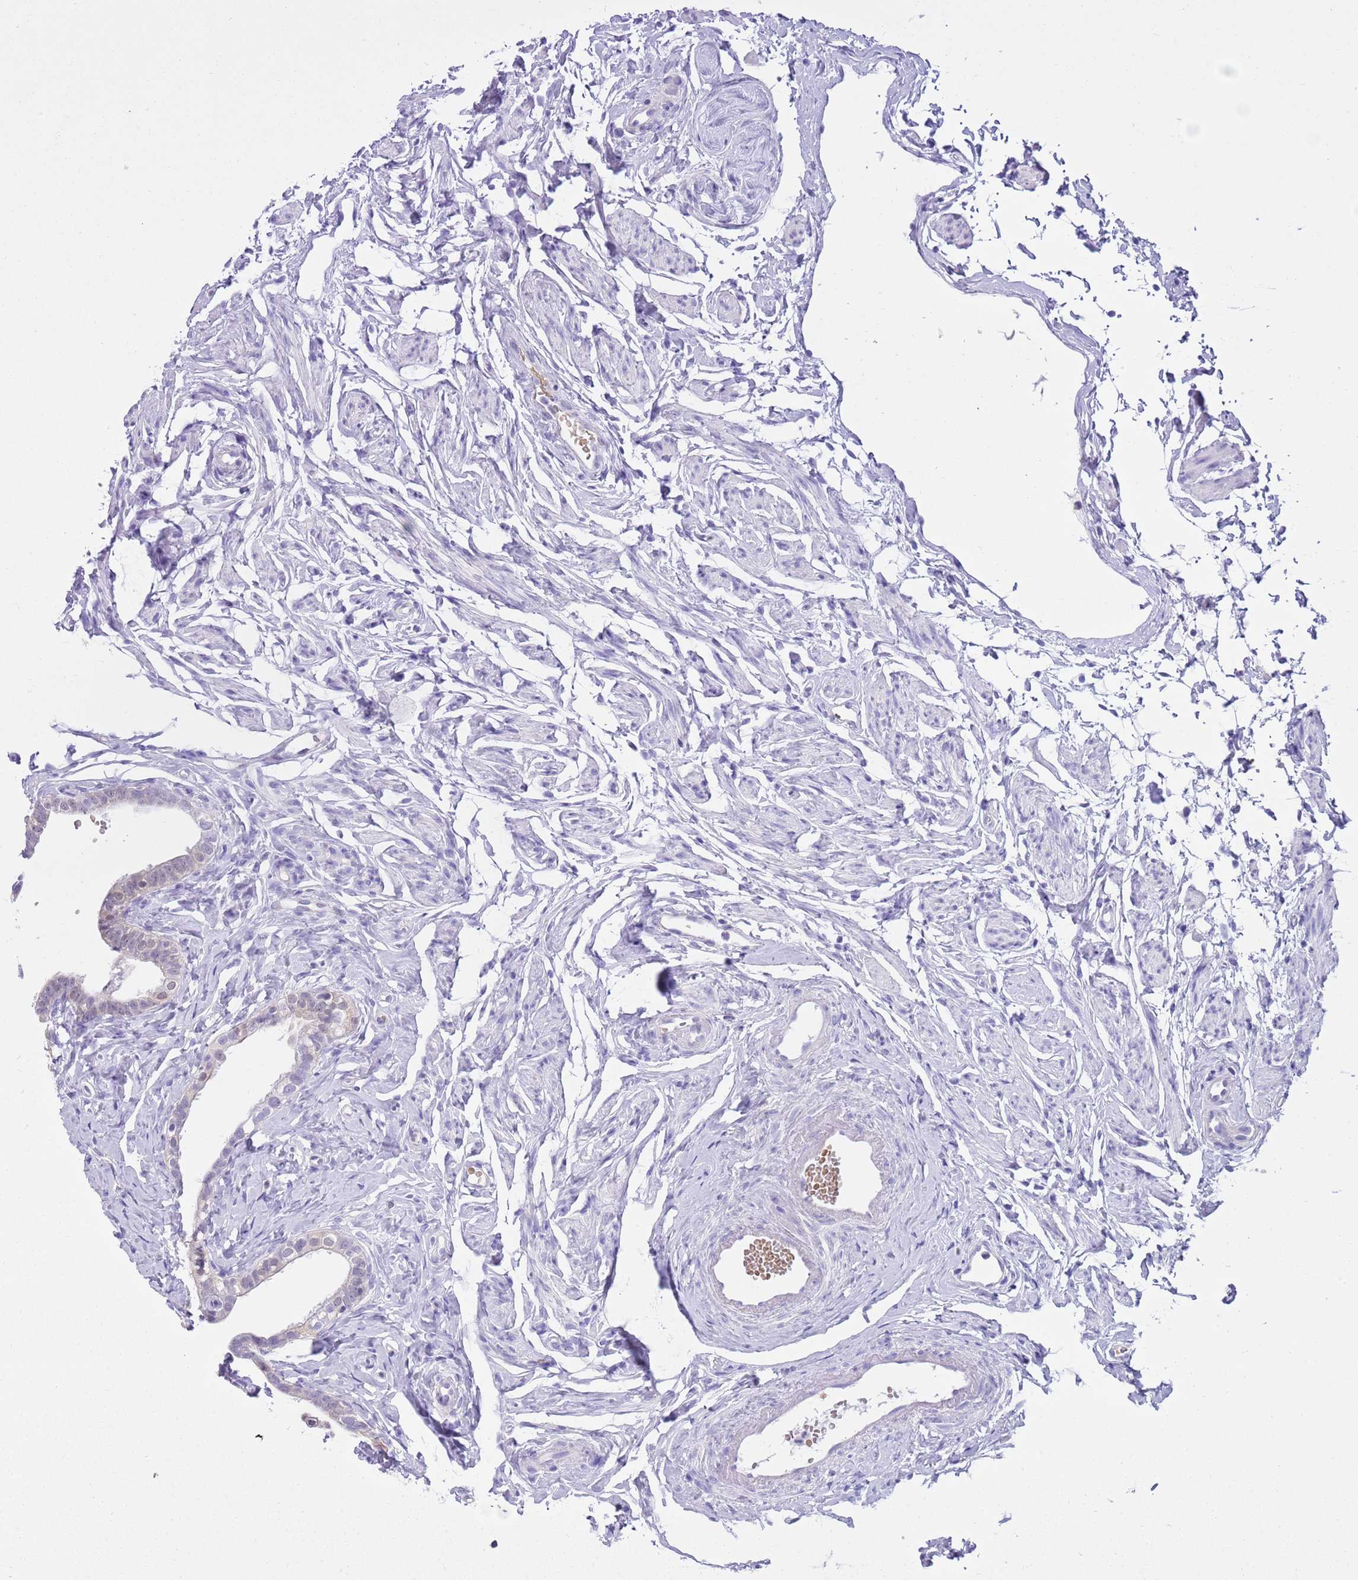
{"staining": {"intensity": "weak", "quantity": "25%-75%", "location": "cytoplasmic/membranous,nuclear"}, "tissue": "fallopian tube", "cell_type": "Glandular cells", "image_type": "normal", "snomed": [{"axis": "morphology", "description": "Normal tissue, NOS"}, {"axis": "topography", "description": "Fallopian tube"}], "caption": "Brown immunohistochemical staining in unremarkable human fallopian tube demonstrates weak cytoplasmic/membranous,nuclear staining in about 25%-75% of glandular cells. Using DAB (3,3'-diaminobenzidine) (brown) and hematoxylin (blue) stains, captured at high magnification using brightfield microscopy.", "gene": "DDI2", "patient": {"sex": "female", "age": 66}}